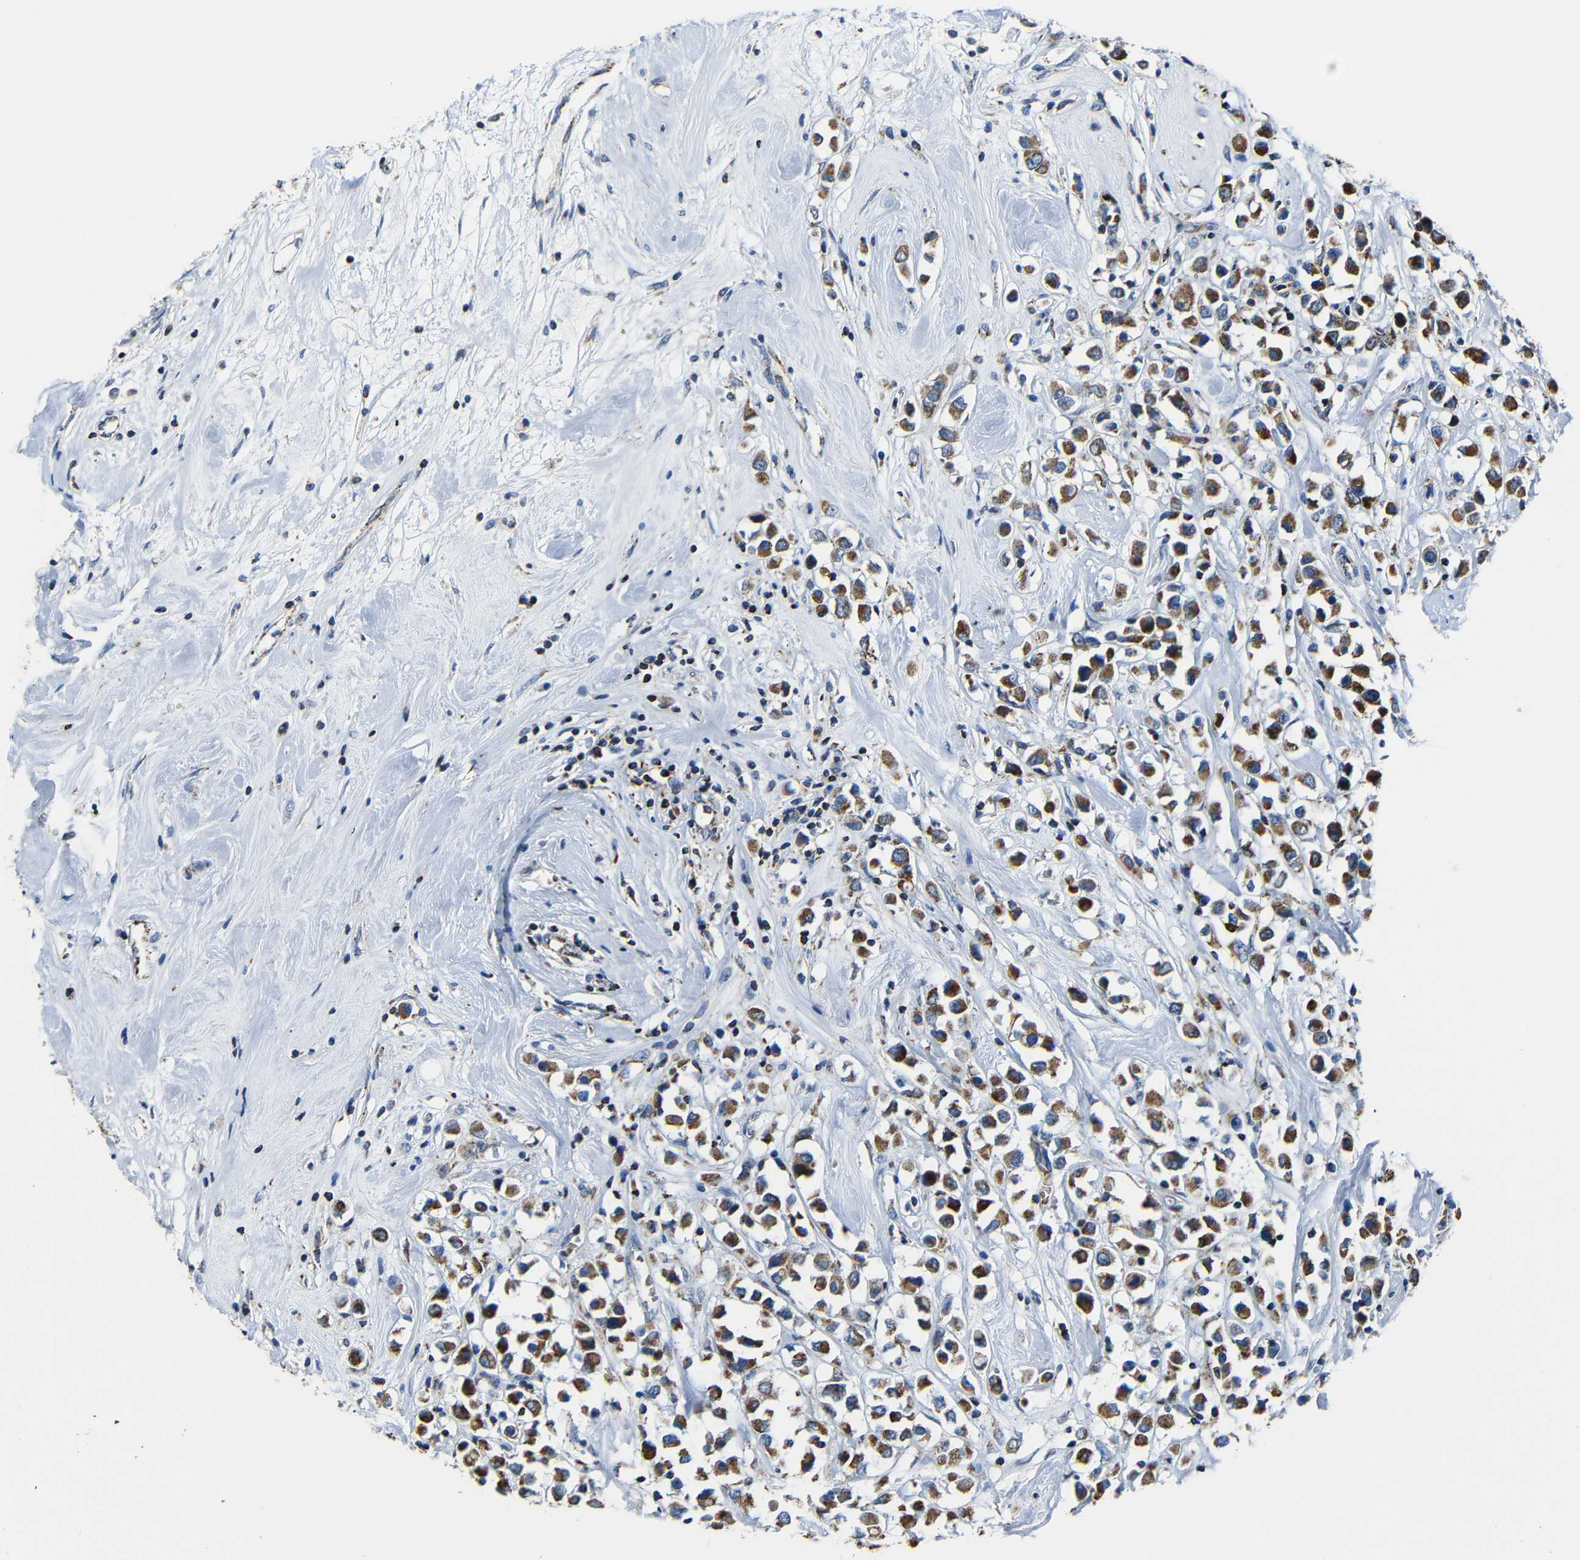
{"staining": {"intensity": "moderate", "quantity": ">75%", "location": "cytoplasmic/membranous"}, "tissue": "breast cancer", "cell_type": "Tumor cells", "image_type": "cancer", "snomed": [{"axis": "morphology", "description": "Duct carcinoma"}, {"axis": "topography", "description": "Breast"}], "caption": "Protein staining of breast invasive ductal carcinoma tissue shows moderate cytoplasmic/membranous expression in approximately >75% of tumor cells.", "gene": "CA5B", "patient": {"sex": "female", "age": 61}}